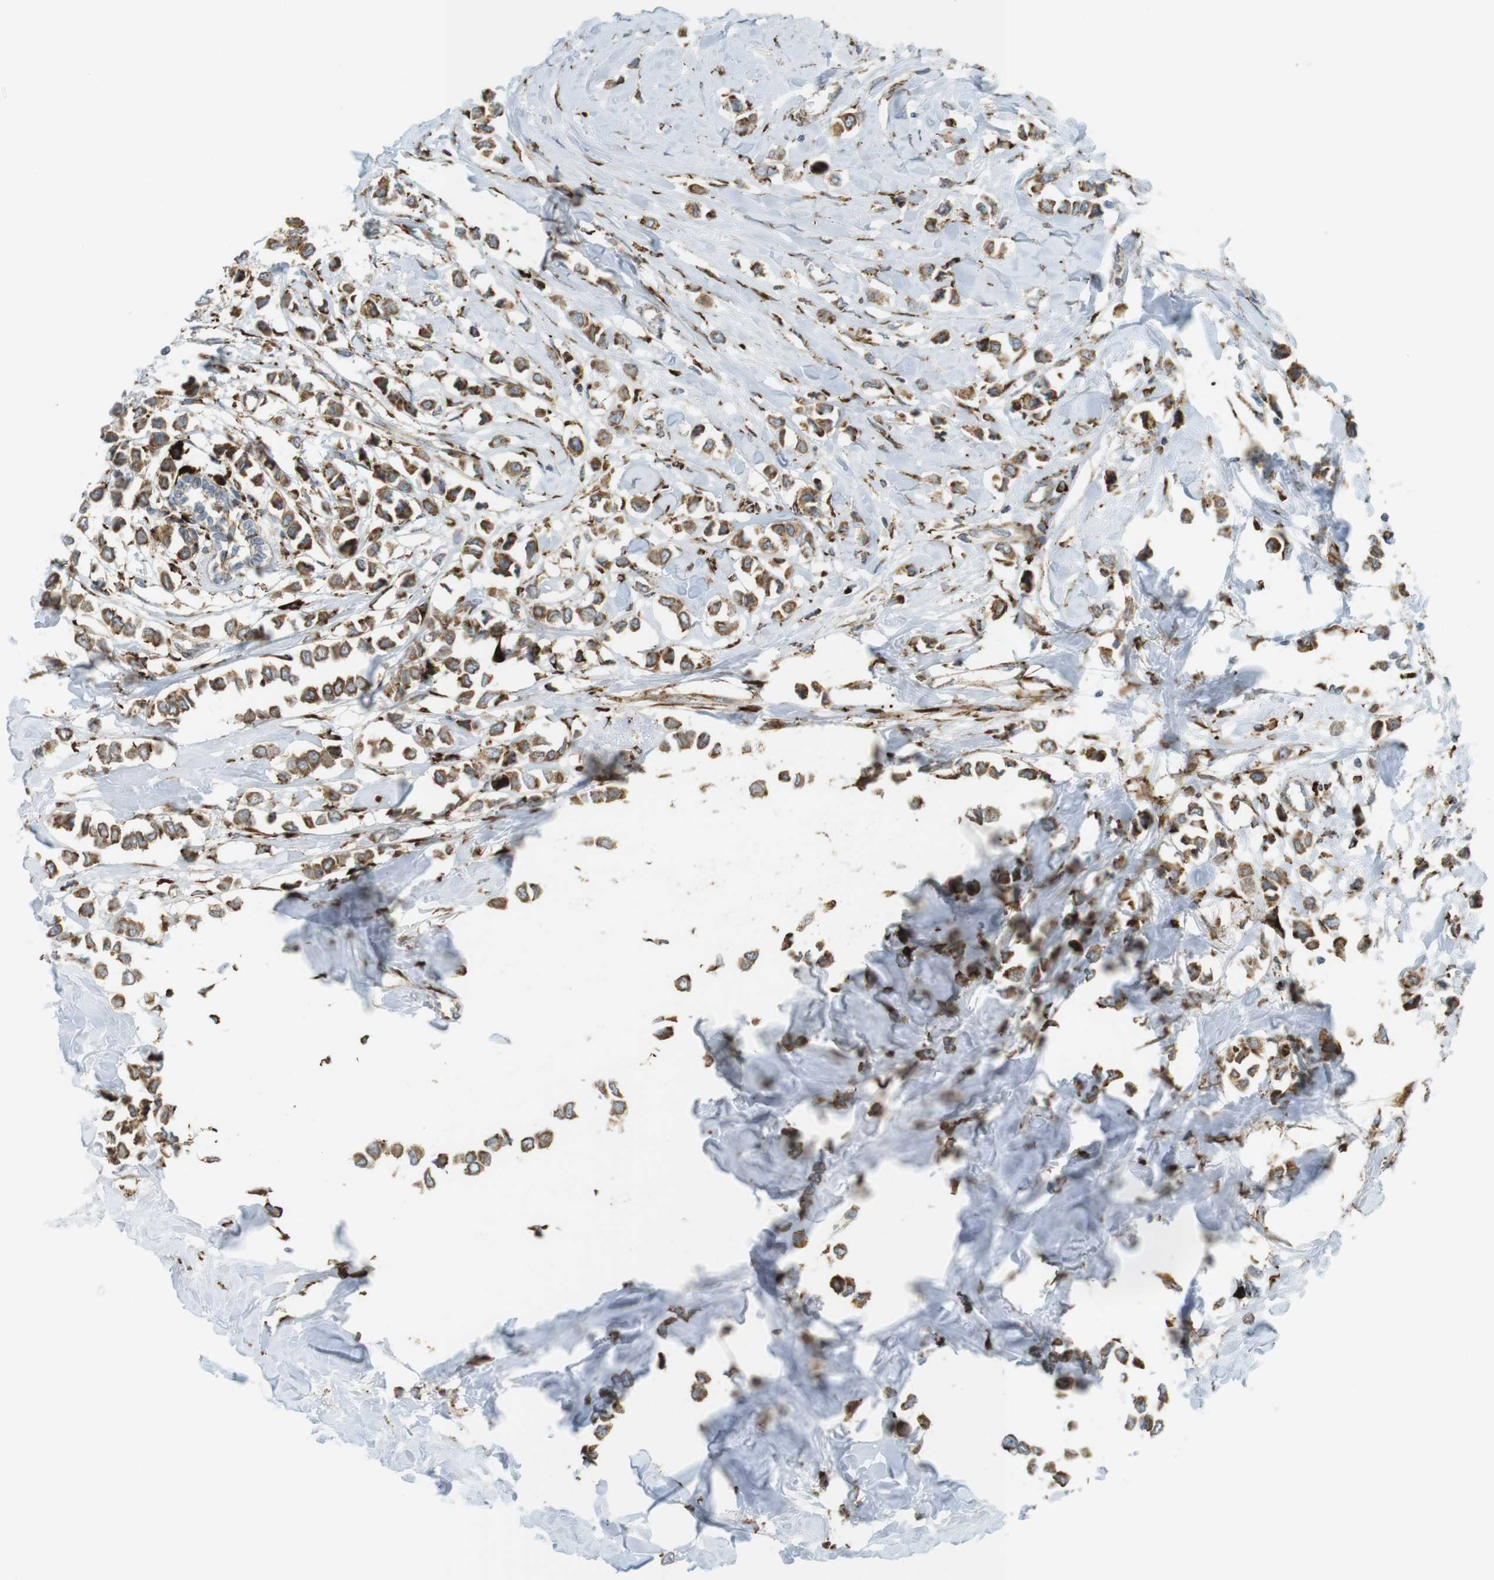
{"staining": {"intensity": "moderate", "quantity": ">75%", "location": "cytoplasmic/membranous"}, "tissue": "breast cancer", "cell_type": "Tumor cells", "image_type": "cancer", "snomed": [{"axis": "morphology", "description": "Lobular carcinoma"}, {"axis": "topography", "description": "Breast"}], "caption": "A medium amount of moderate cytoplasmic/membranous expression is identified in about >75% of tumor cells in lobular carcinoma (breast) tissue. The staining is performed using DAB (3,3'-diaminobenzidine) brown chromogen to label protein expression. The nuclei are counter-stained blue using hematoxylin.", "gene": "MBOAT2", "patient": {"sex": "female", "age": 51}}